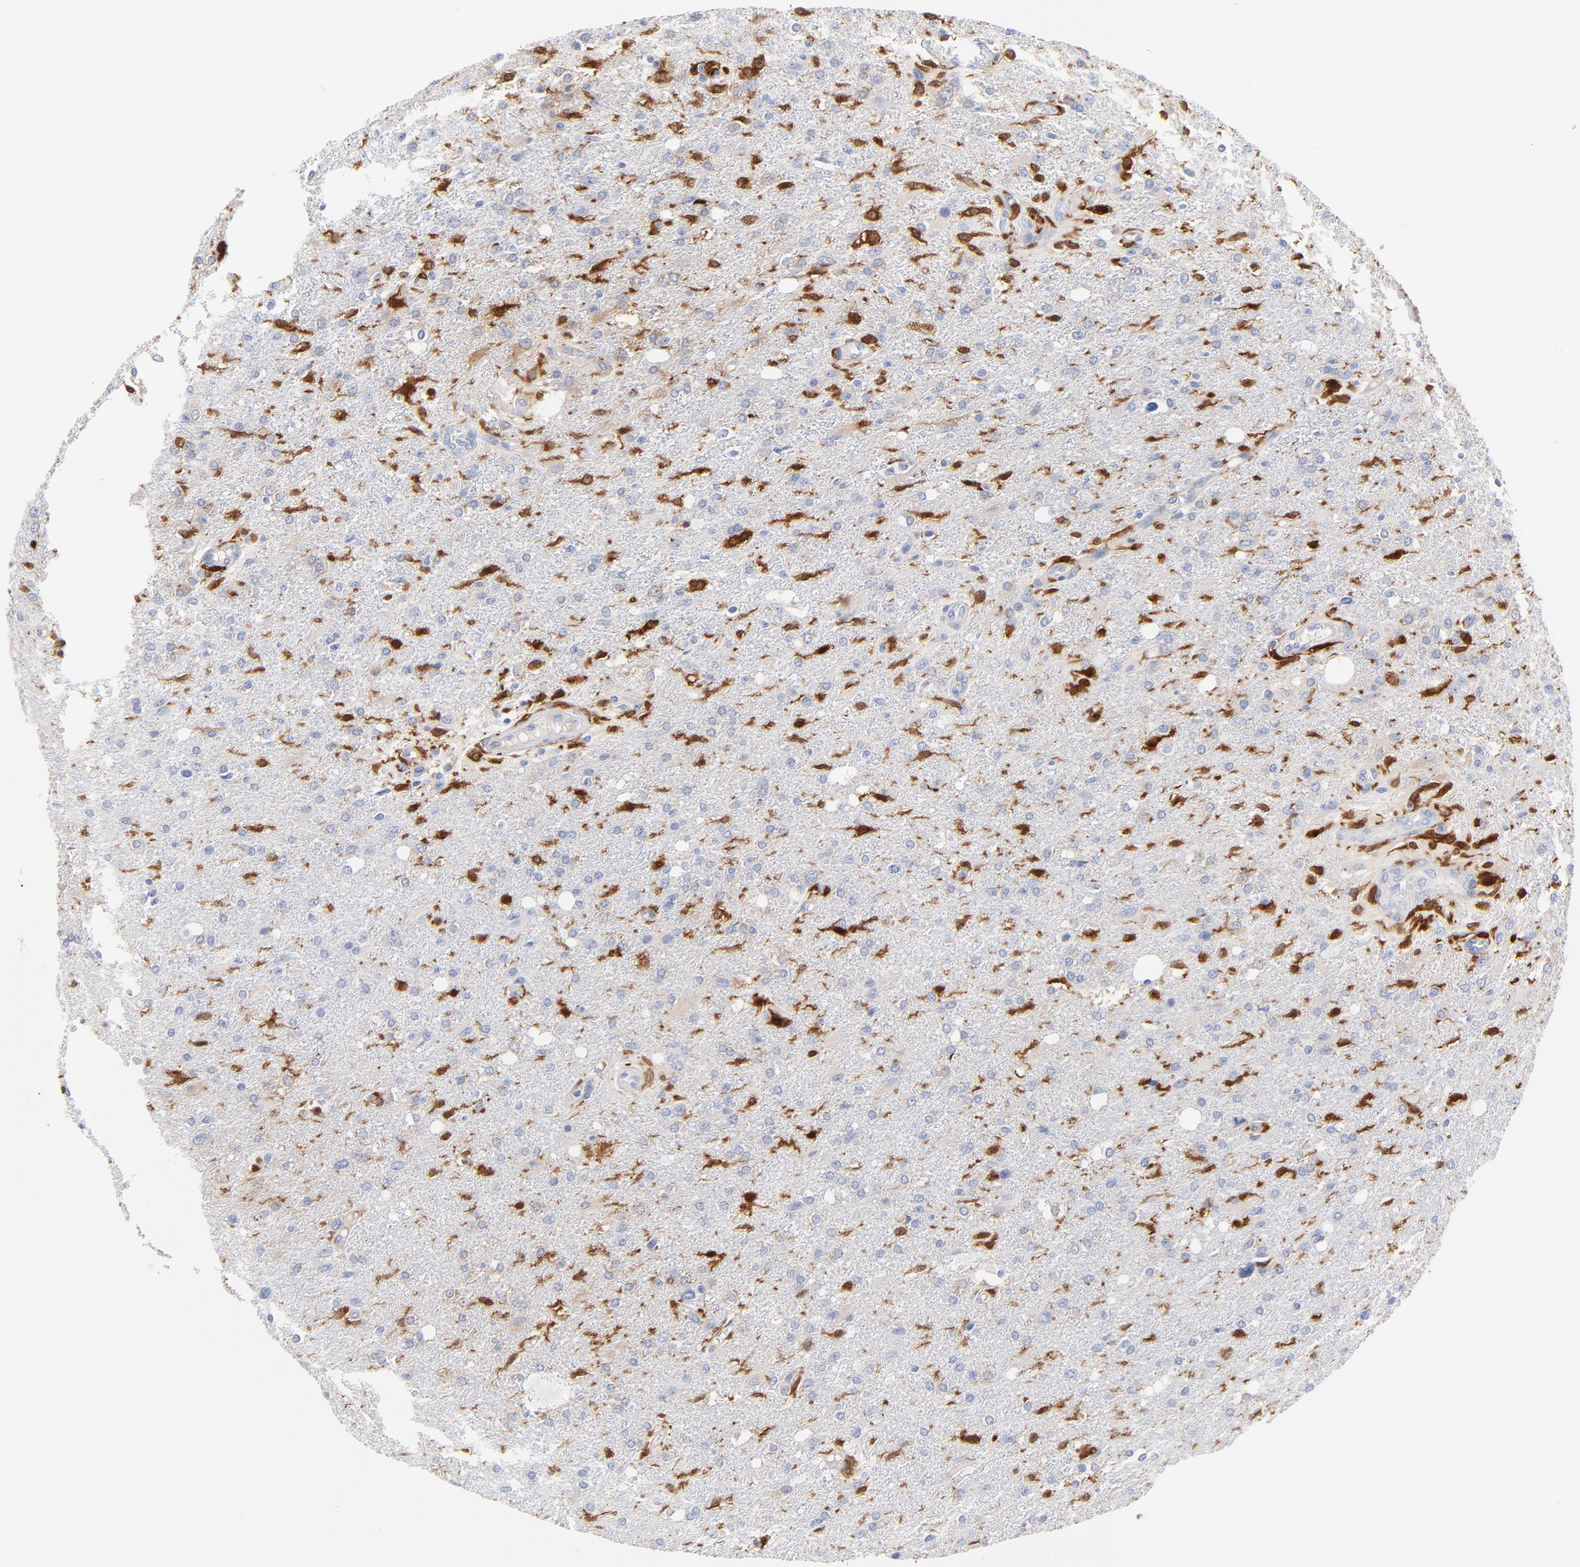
{"staining": {"intensity": "negative", "quantity": "none", "location": "none"}, "tissue": "glioma", "cell_type": "Tumor cells", "image_type": "cancer", "snomed": [{"axis": "morphology", "description": "Glioma, malignant, High grade"}, {"axis": "topography", "description": "Cerebral cortex"}], "caption": "A micrograph of human high-grade glioma (malignant) is negative for staining in tumor cells. (Stains: DAB immunohistochemistry with hematoxylin counter stain, Microscopy: brightfield microscopy at high magnification).", "gene": "IFIT2", "patient": {"sex": "male", "age": 76}}